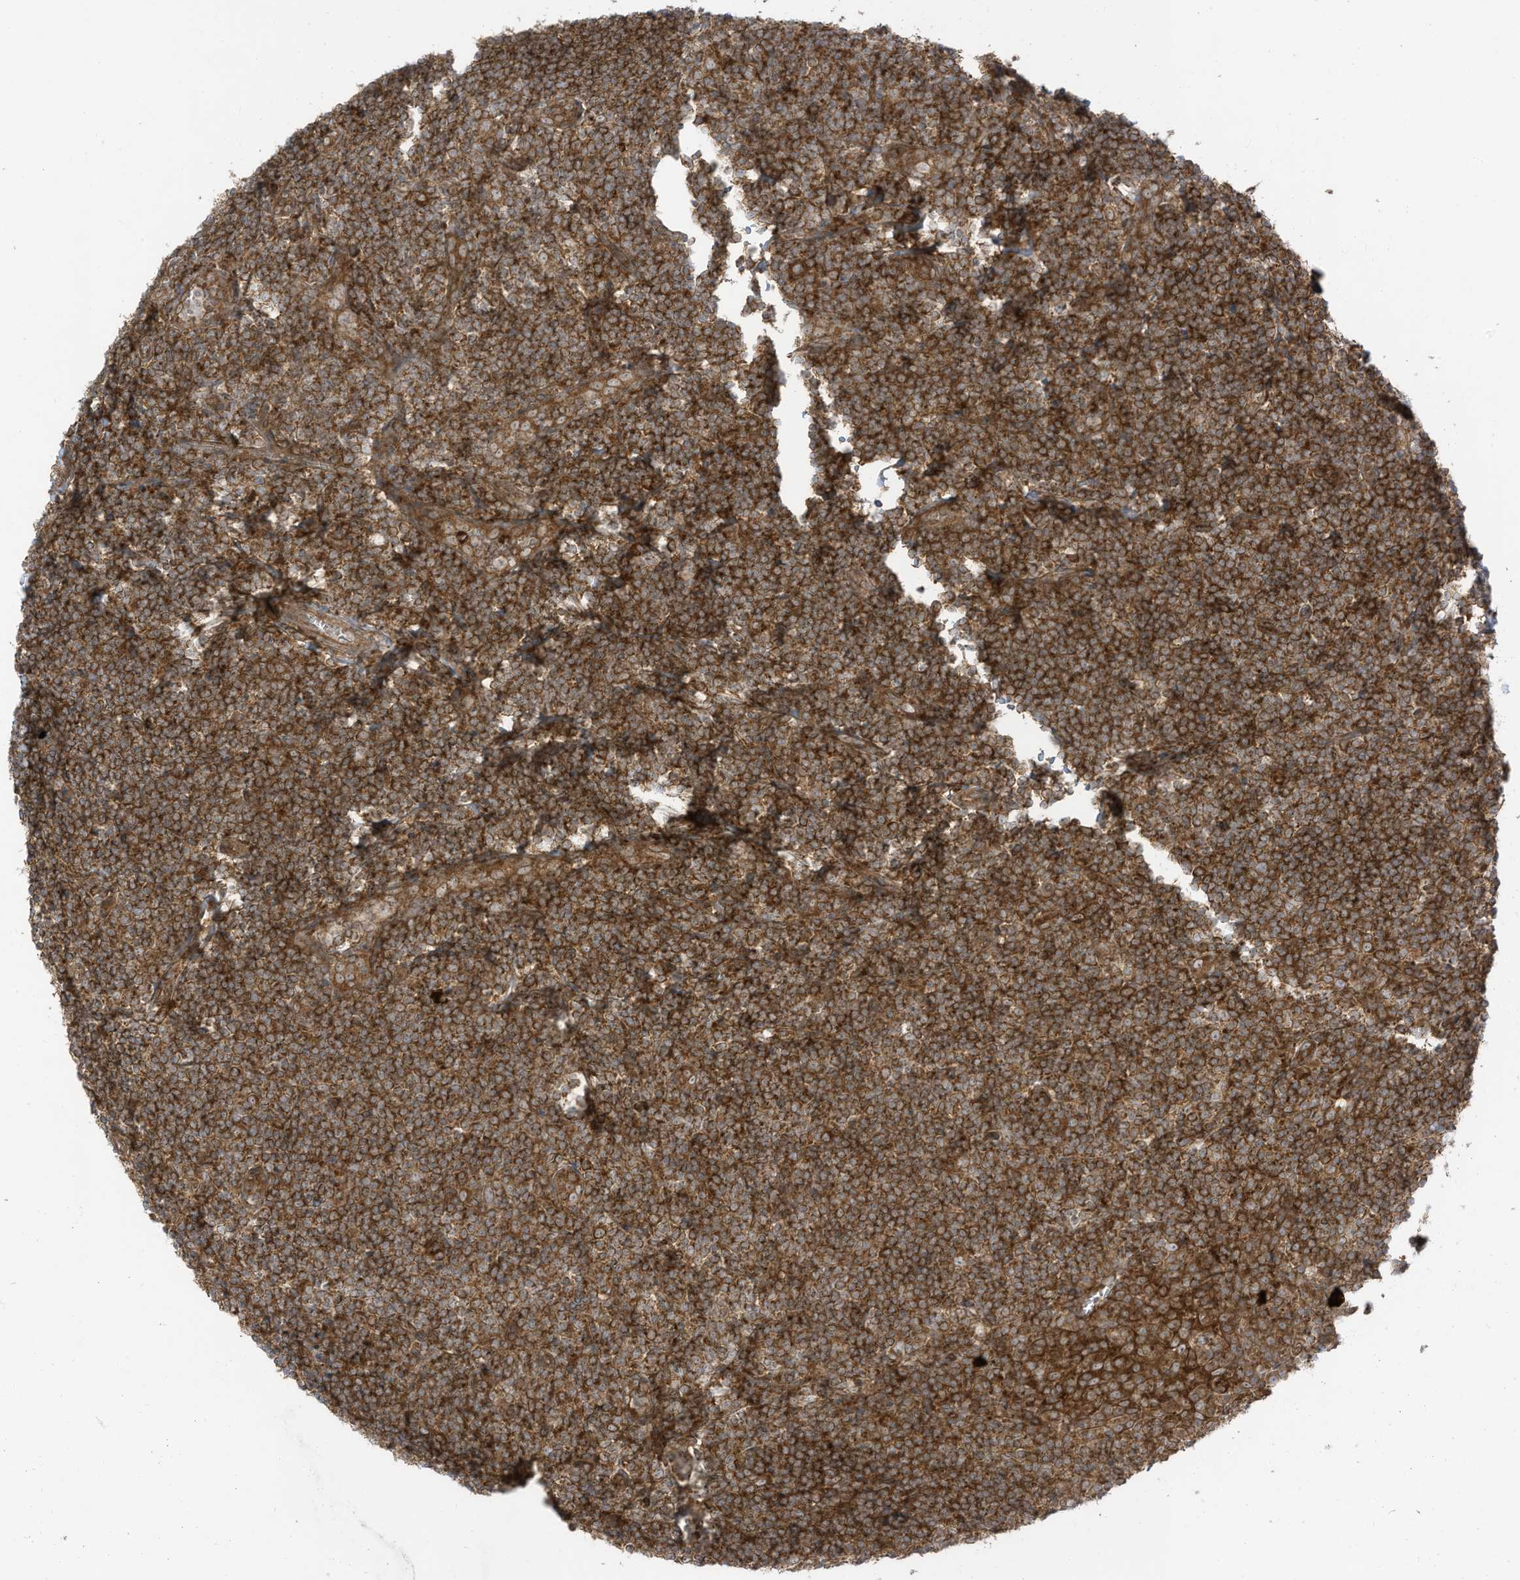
{"staining": {"intensity": "moderate", "quantity": ">75%", "location": "cytoplasmic/membranous"}, "tissue": "tonsil", "cell_type": "Germinal center cells", "image_type": "normal", "snomed": [{"axis": "morphology", "description": "Normal tissue, NOS"}, {"axis": "topography", "description": "Tonsil"}], "caption": "Immunohistochemistry histopathology image of benign human tonsil stained for a protein (brown), which demonstrates medium levels of moderate cytoplasmic/membranous positivity in about >75% of germinal center cells.", "gene": "REPS1", "patient": {"sex": "male", "age": 27}}